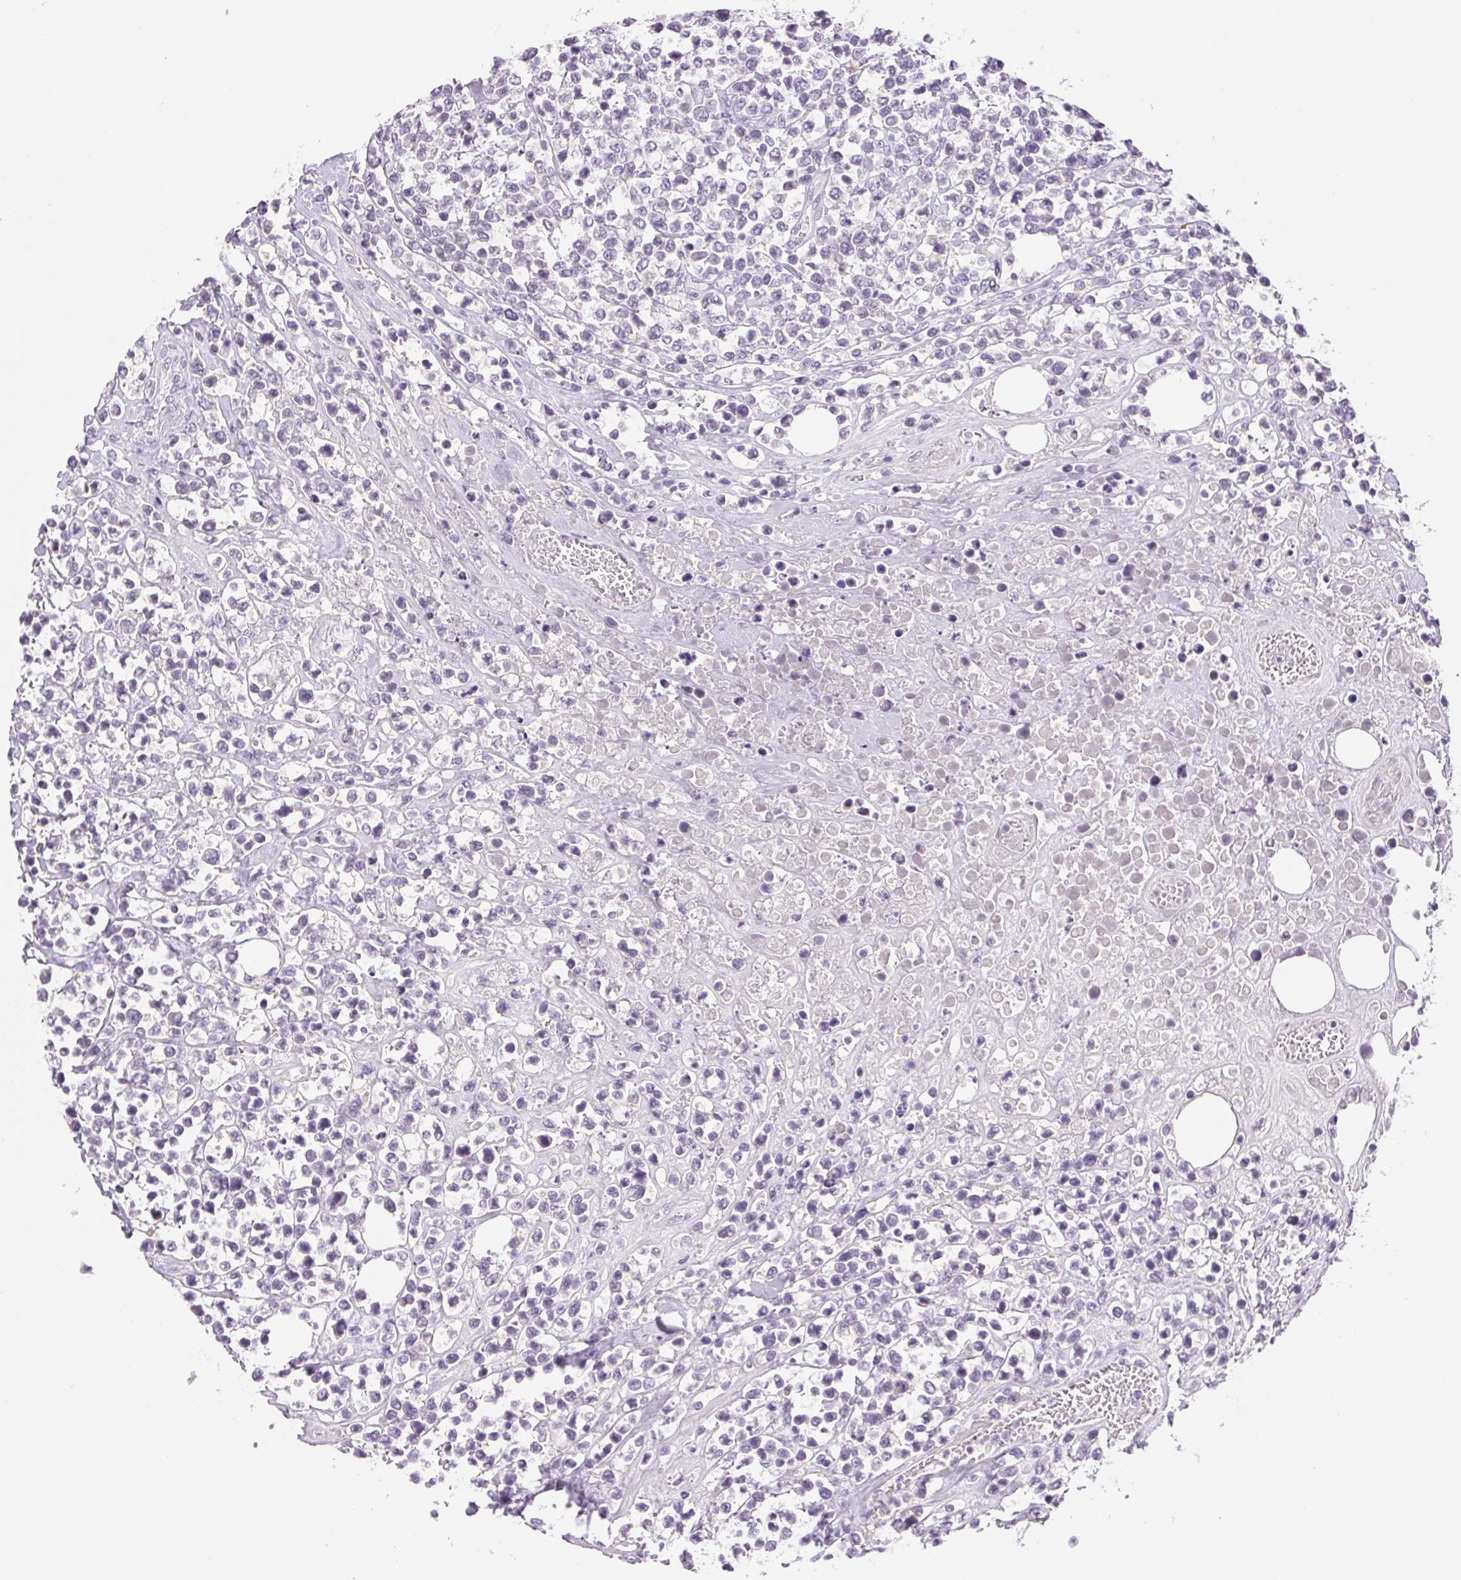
{"staining": {"intensity": "negative", "quantity": "none", "location": "none"}, "tissue": "lymphoma", "cell_type": "Tumor cells", "image_type": "cancer", "snomed": [{"axis": "morphology", "description": "Malignant lymphoma, non-Hodgkin's type, High grade"}, {"axis": "topography", "description": "Soft tissue"}], "caption": "An IHC histopathology image of malignant lymphoma, non-Hodgkin's type (high-grade) is shown. There is no staining in tumor cells of malignant lymphoma, non-Hodgkin's type (high-grade).", "gene": "IFIT1B", "patient": {"sex": "female", "age": 56}}